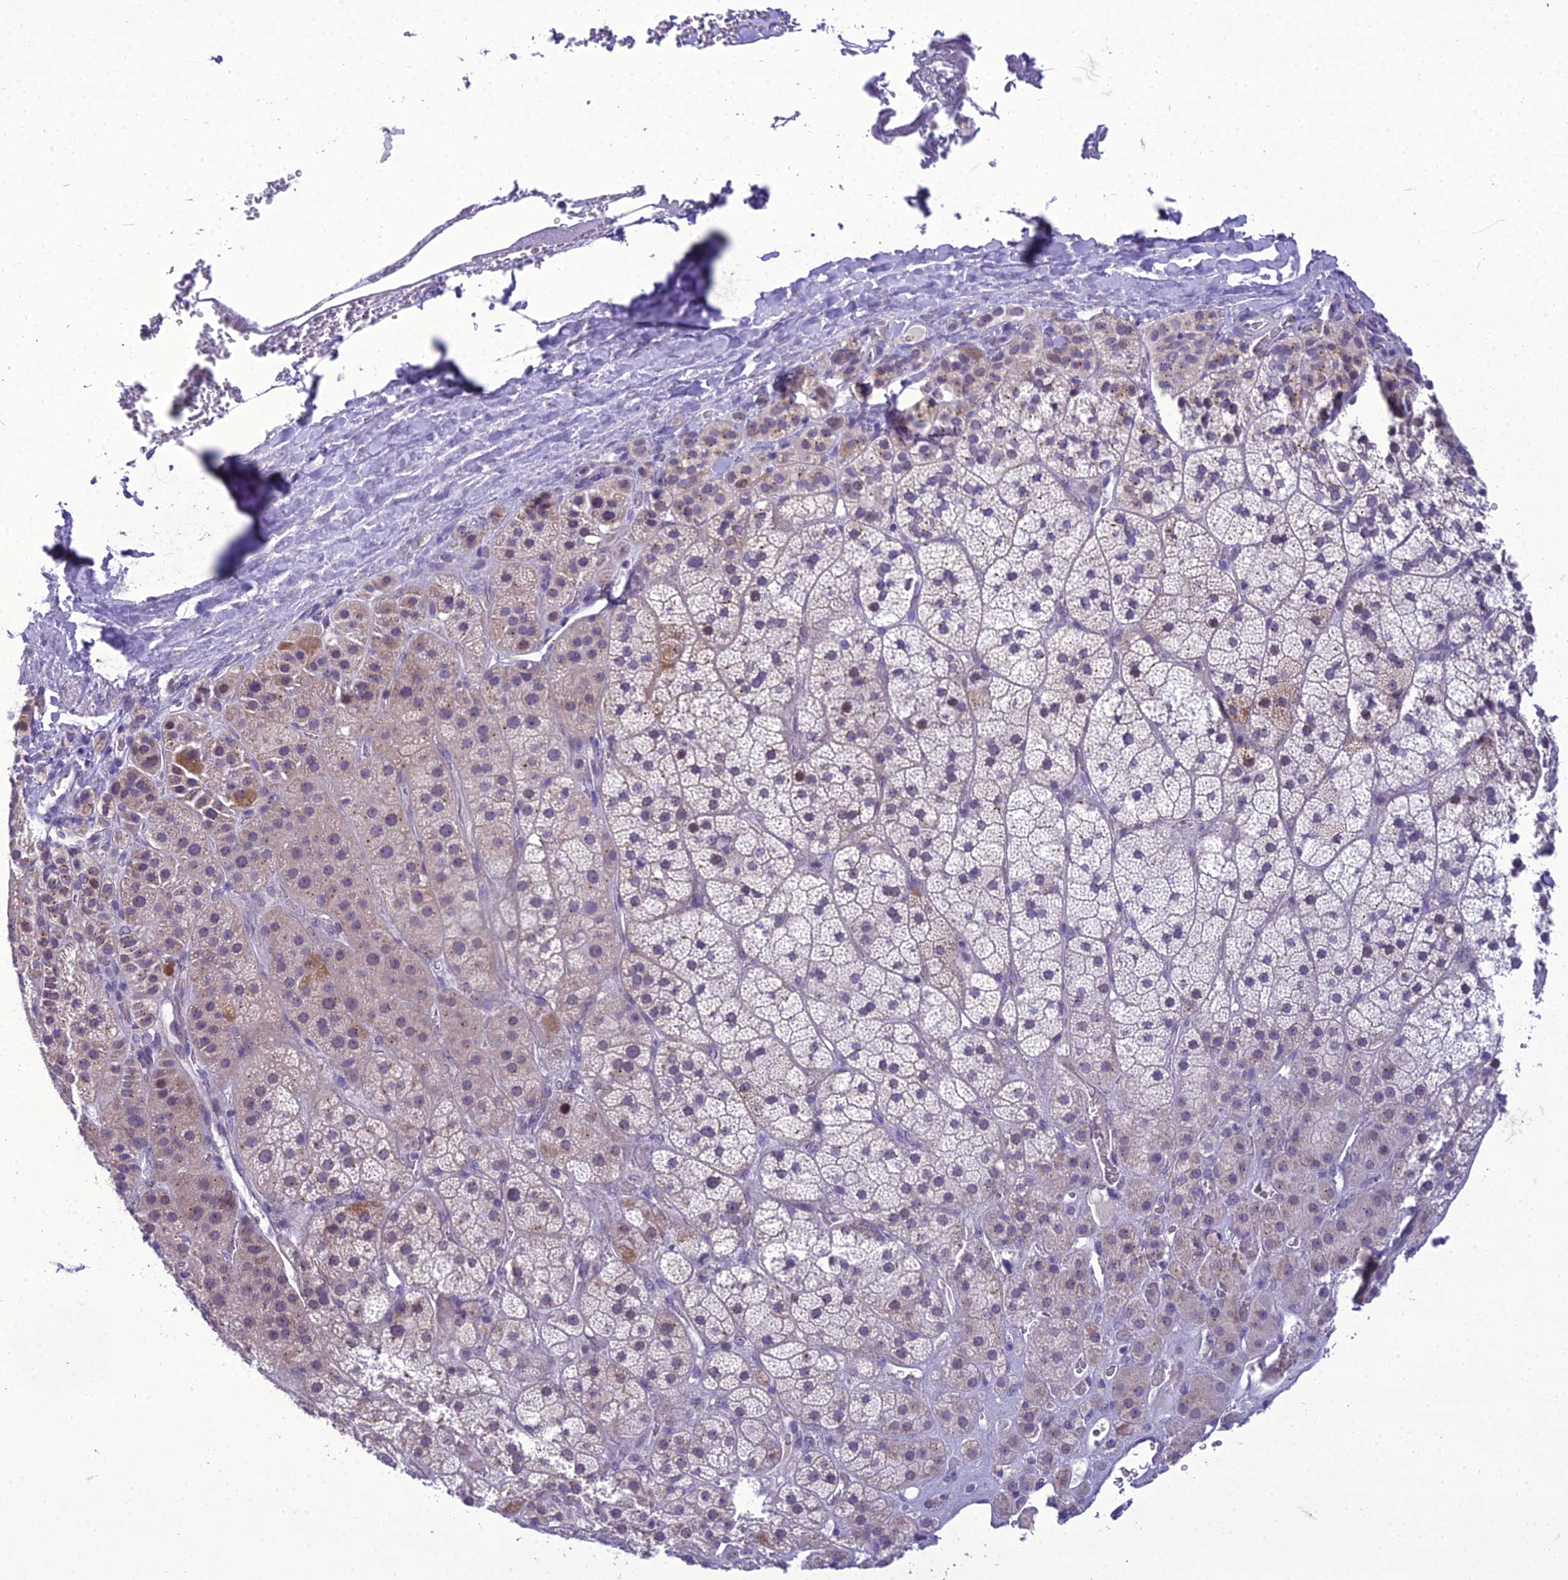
{"staining": {"intensity": "negative", "quantity": "none", "location": "none"}, "tissue": "adrenal gland", "cell_type": "Glandular cells", "image_type": "normal", "snomed": [{"axis": "morphology", "description": "Normal tissue, NOS"}, {"axis": "topography", "description": "Adrenal gland"}], "caption": "Glandular cells show no significant expression in normal adrenal gland.", "gene": "B9D2", "patient": {"sex": "male", "age": 57}}